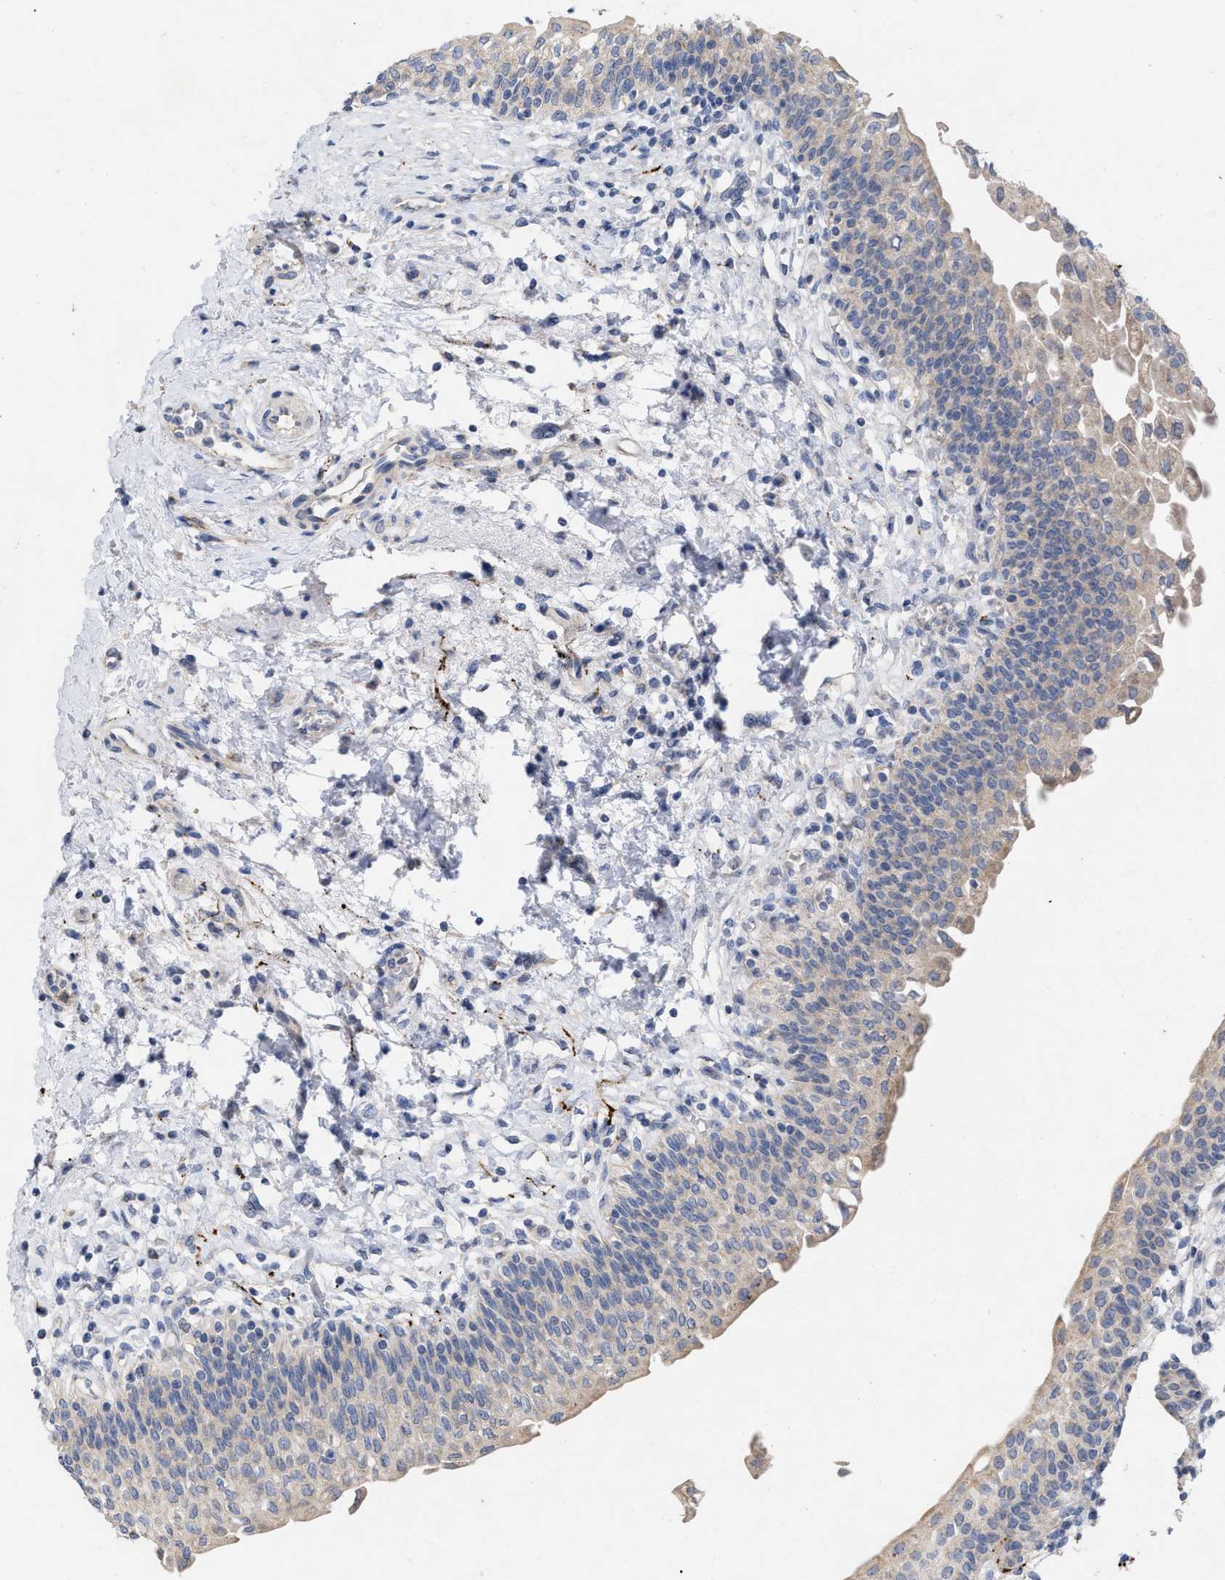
{"staining": {"intensity": "moderate", "quantity": ">75%", "location": "cytoplasmic/membranous"}, "tissue": "urinary bladder", "cell_type": "Urothelial cells", "image_type": "normal", "snomed": [{"axis": "morphology", "description": "Normal tissue, NOS"}, {"axis": "topography", "description": "Urinary bladder"}], "caption": "DAB immunohistochemical staining of unremarkable urinary bladder displays moderate cytoplasmic/membranous protein expression in about >75% of urothelial cells. Immunohistochemistry stains the protein in brown and the nuclei are stained blue.", "gene": "VIP", "patient": {"sex": "male", "age": 55}}